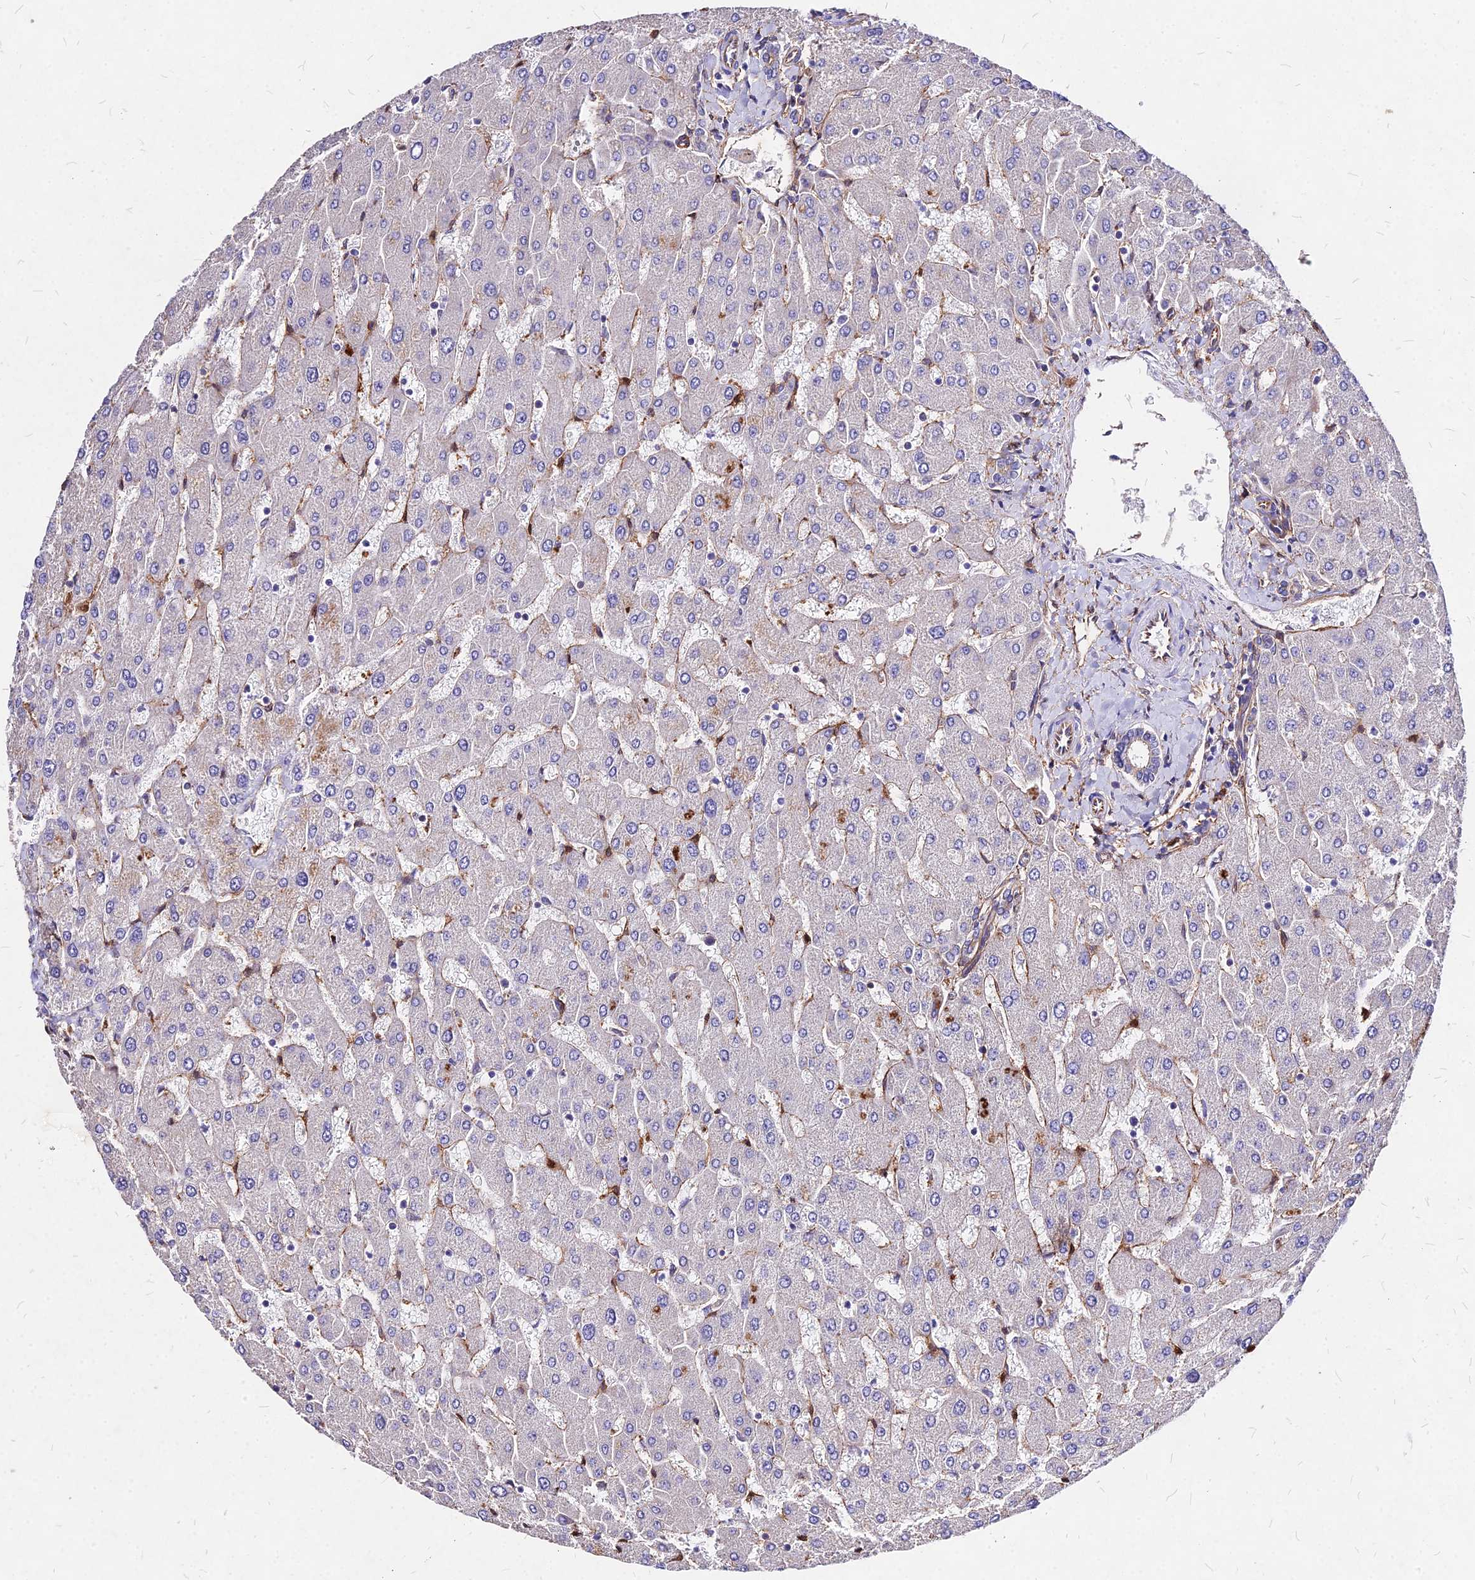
{"staining": {"intensity": "weak", "quantity": "<25%", "location": "cytoplasmic/membranous"}, "tissue": "liver", "cell_type": "Cholangiocytes", "image_type": "normal", "snomed": [{"axis": "morphology", "description": "Normal tissue, NOS"}, {"axis": "topography", "description": "Liver"}], "caption": "The histopathology image demonstrates no significant expression in cholangiocytes of liver. (DAB (3,3'-diaminobenzidine) IHC visualized using brightfield microscopy, high magnification).", "gene": "EFCC1", "patient": {"sex": "male", "age": 55}}